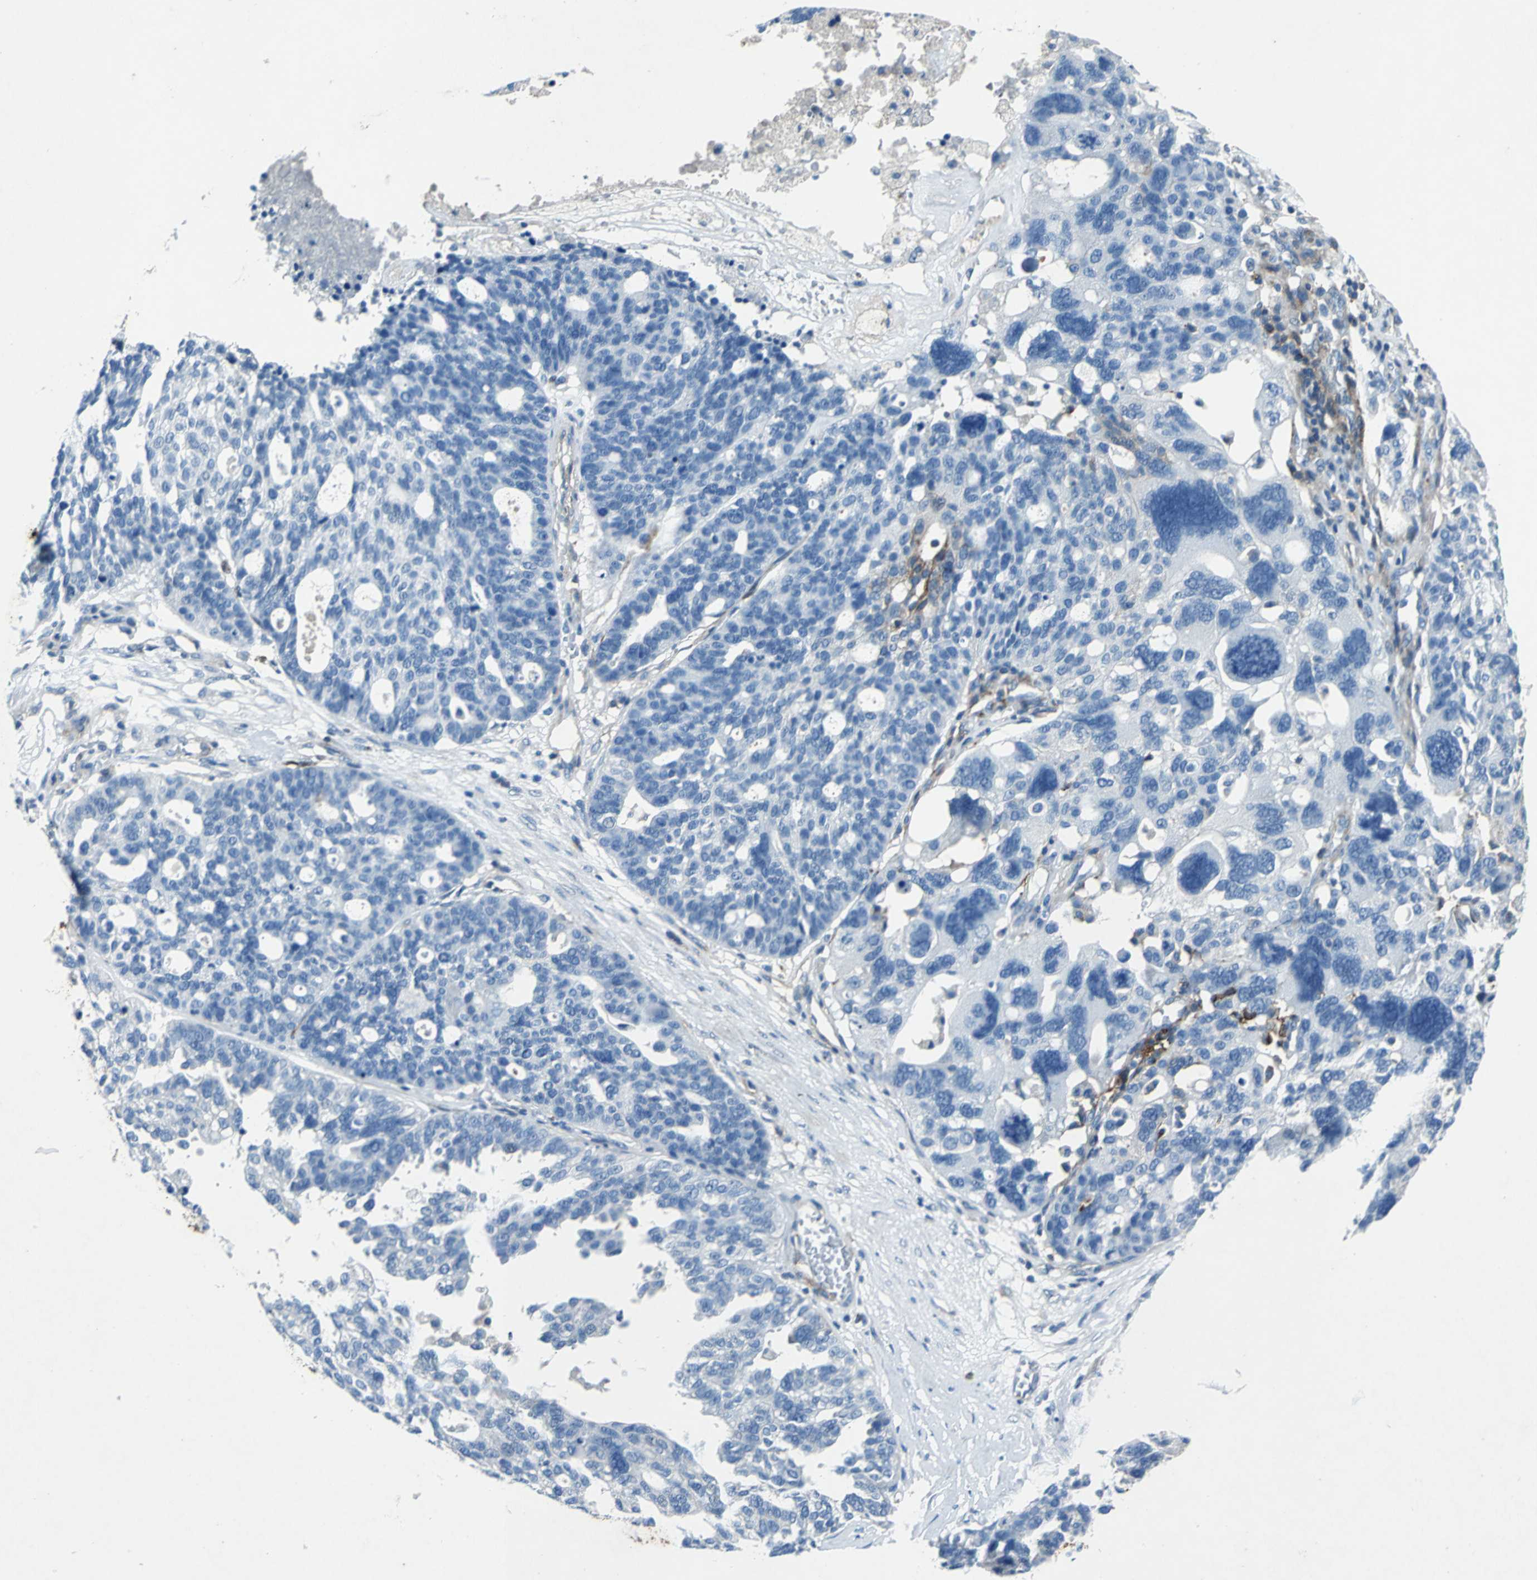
{"staining": {"intensity": "negative", "quantity": "none", "location": "none"}, "tissue": "ovarian cancer", "cell_type": "Tumor cells", "image_type": "cancer", "snomed": [{"axis": "morphology", "description": "Cystadenocarcinoma, serous, NOS"}, {"axis": "topography", "description": "Ovary"}], "caption": "This is a micrograph of immunohistochemistry (IHC) staining of ovarian cancer (serous cystadenocarcinoma), which shows no staining in tumor cells.", "gene": "RPS13", "patient": {"sex": "female", "age": 59}}